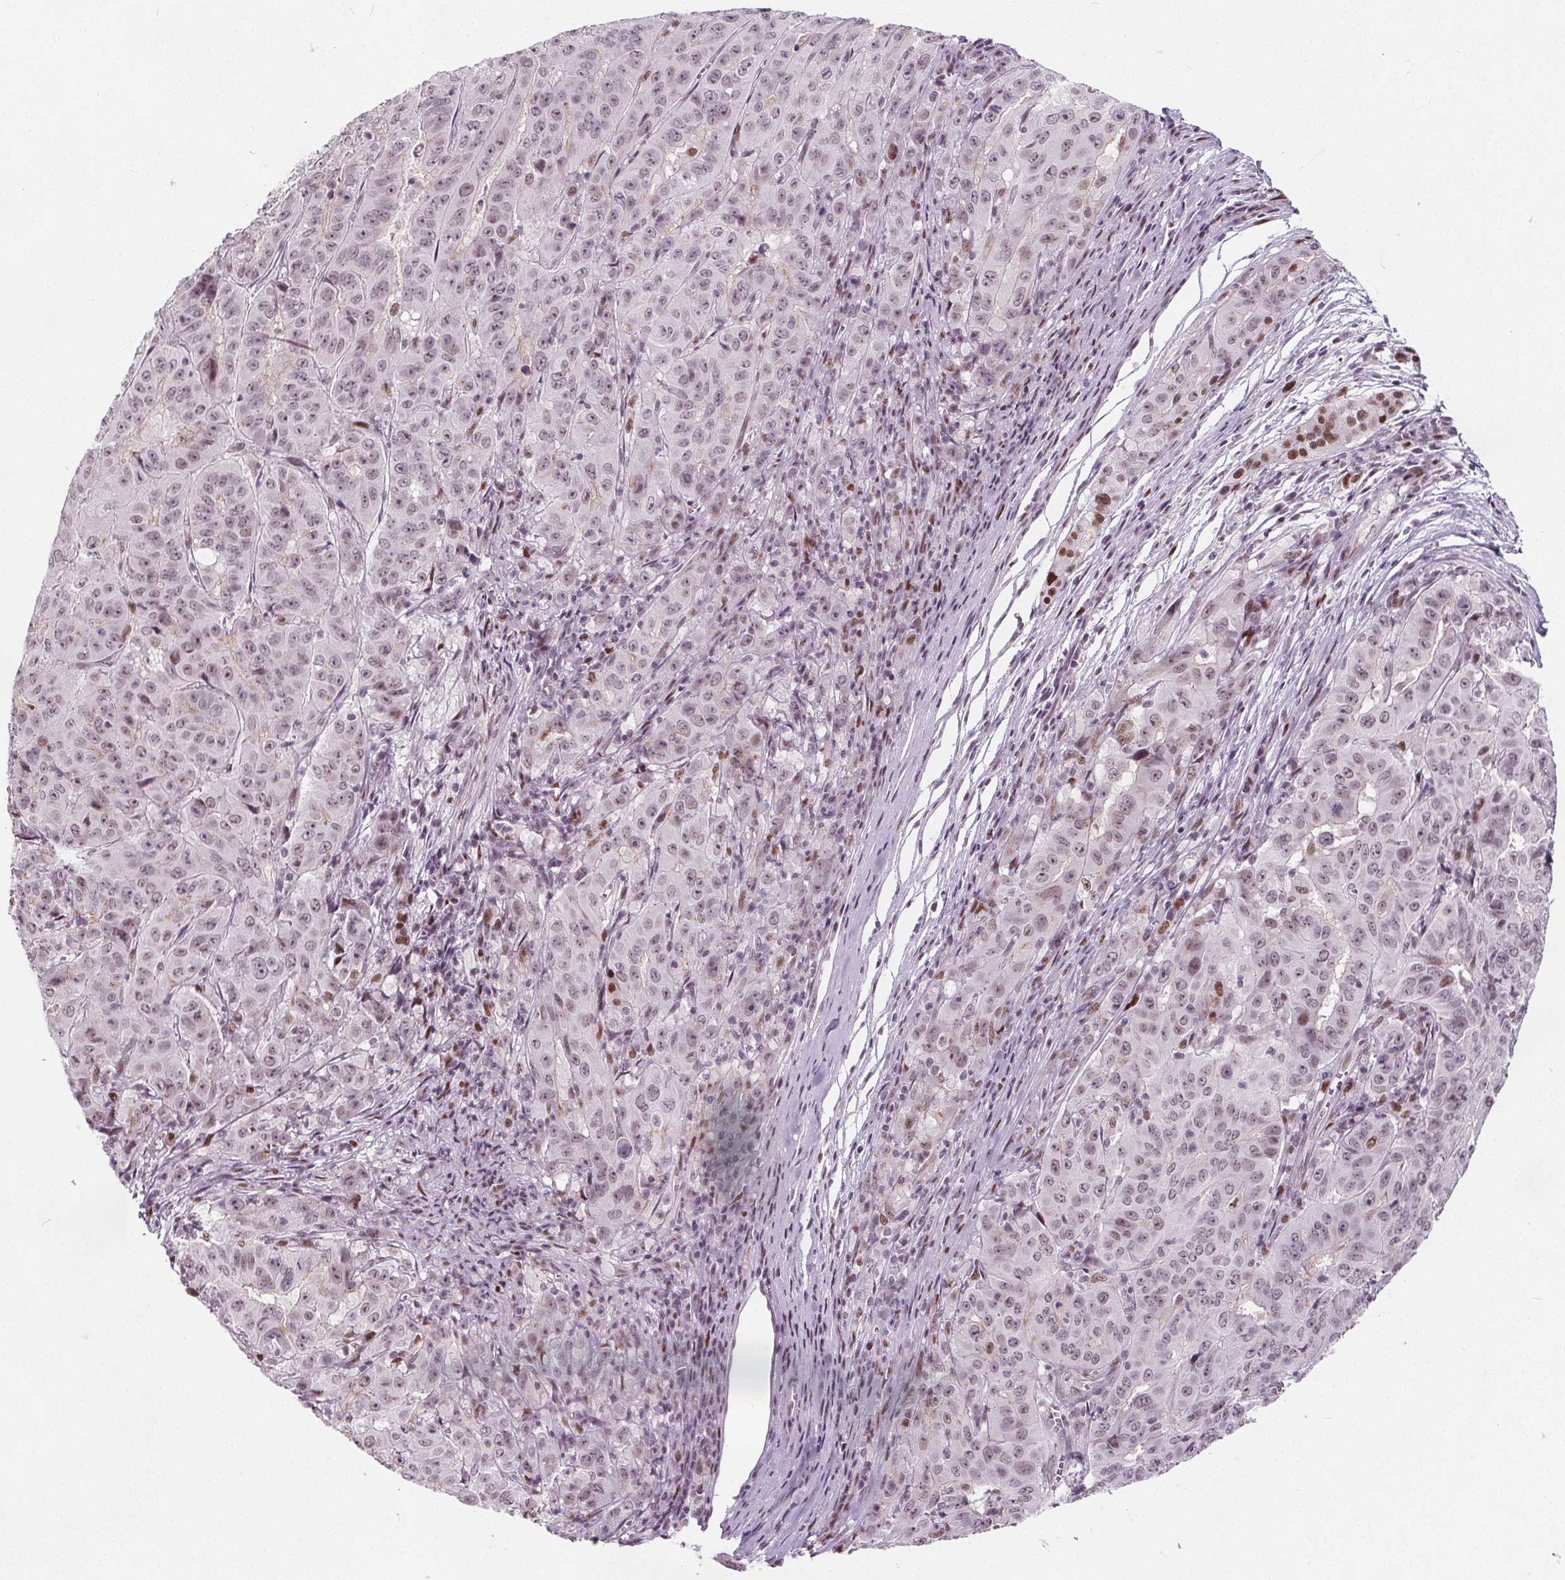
{"staining": {"intensity": "weak", "quantity": "25%-75%", "location": "nuclear"}, "tissue": "pancreatic cancer", "cell_type": "Tumor cells", "image_type": "cancer", "snomed": [{"axis": "morphology", "description": "Adenocarcinoma, NOS"}, {"axis": "topography", "description": "Pancreas"}], "caption": "A high-resolution micrograph shows IHC staining of pancreatic adenocarcinoma, which reveals weak nuclear positivity in approximately 25%-75% of tumor cells. (Stains: DAB (3,3'-diaminobenzidine) in brown, nuclei in blue, Microscopy: brightfield microscopy at high magnification).", "gene": "TAF6L", "patient": {"sex": "male", "age": 63}}